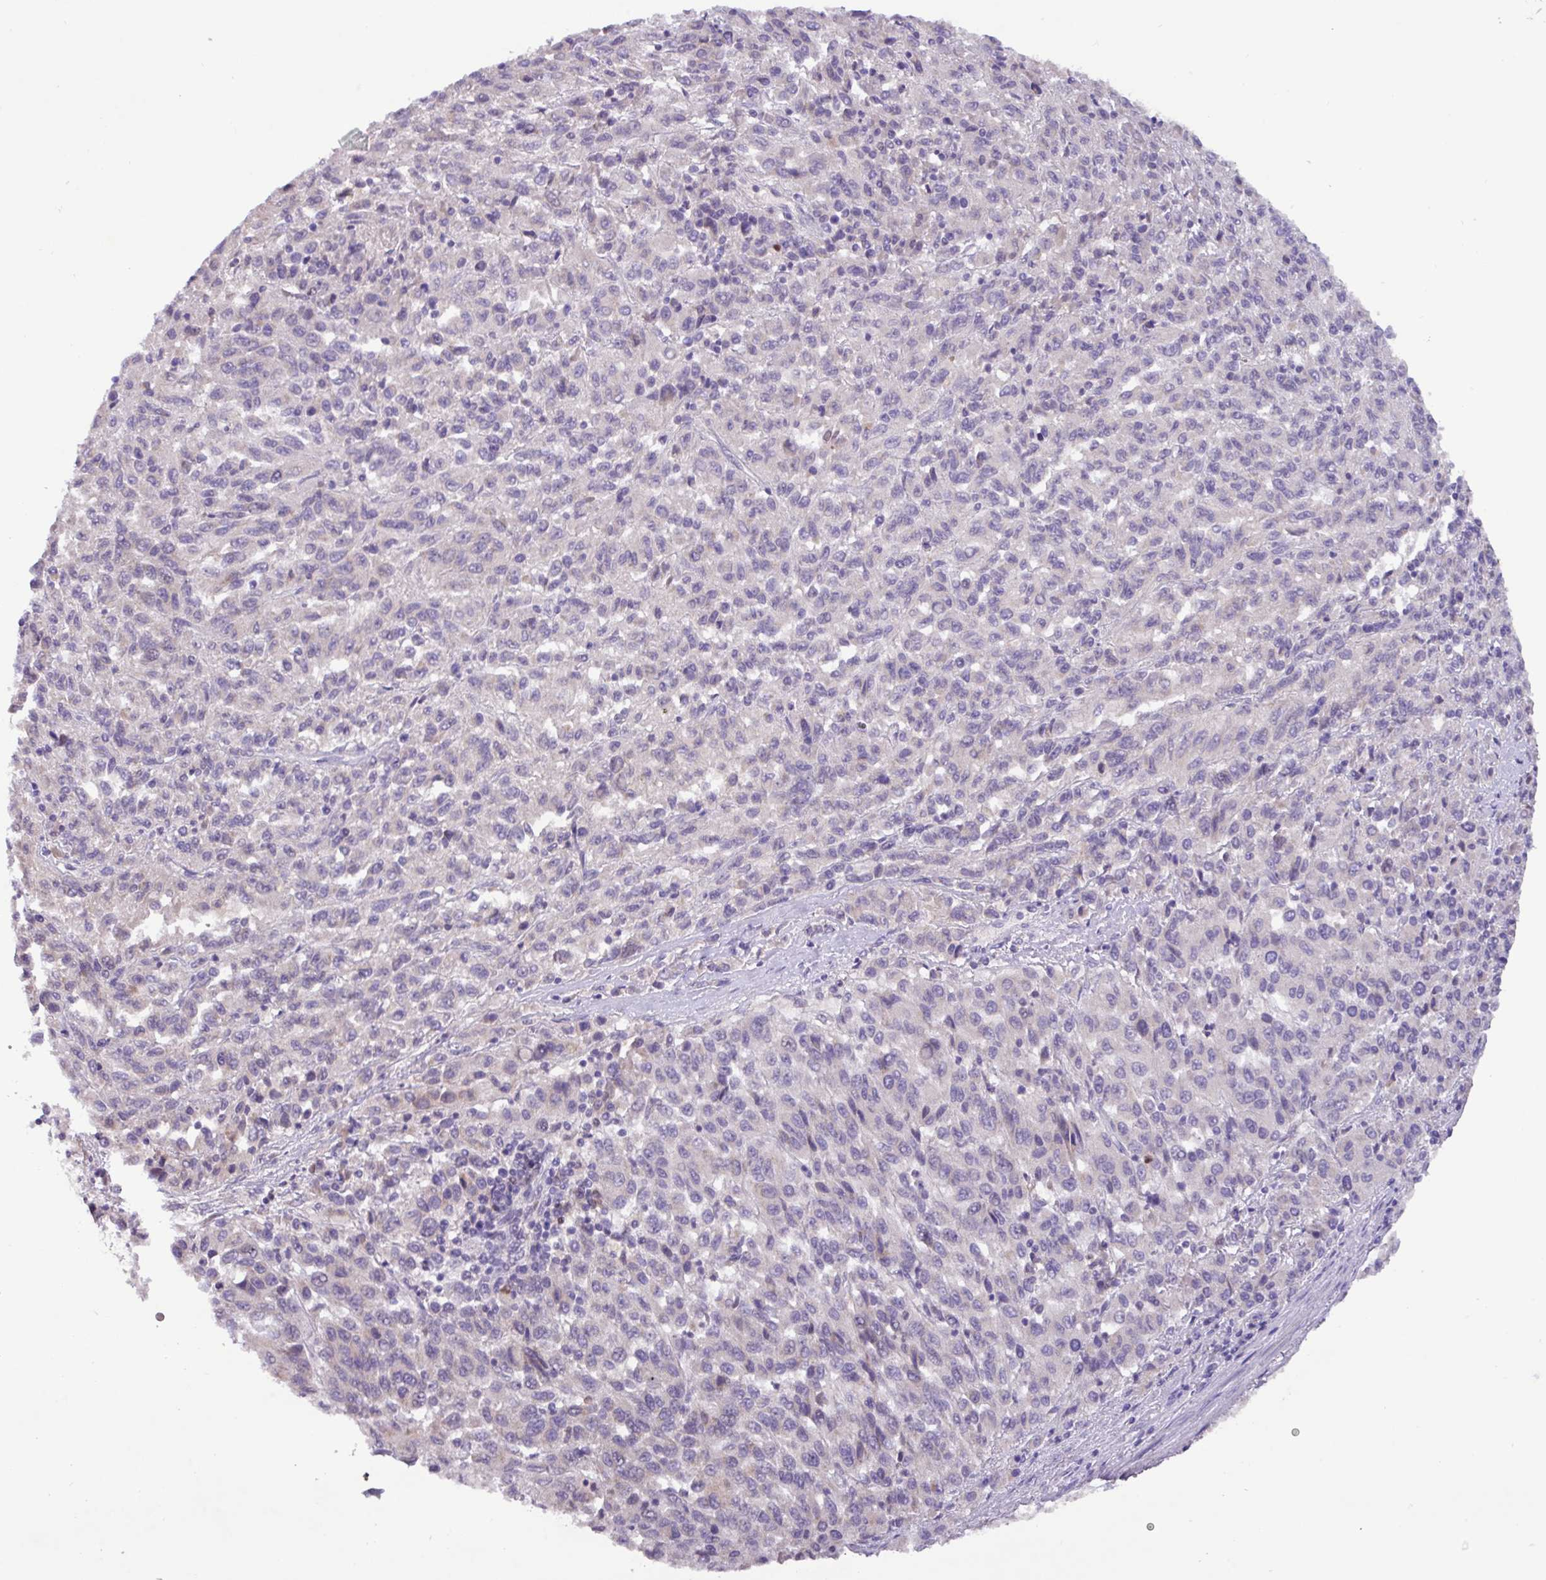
{"staining": {"intensity": "negative", "quantity": "none", "location": "none"}, "tissue": "melanoma", "cell_type": "Tumor cells", "image_type": "cancer", "snomed": [{"axis": "morphology", "description": "Malignant melanoma, Metastatic site"}, {"axis": "topography", "description": "Lung"}], "caption": "IHC of malignant melanoma (metastatic site) exhibits no staining in tumor cells.", "gene": "PAX8", "patient": {"sex": "male", "age": 64}}